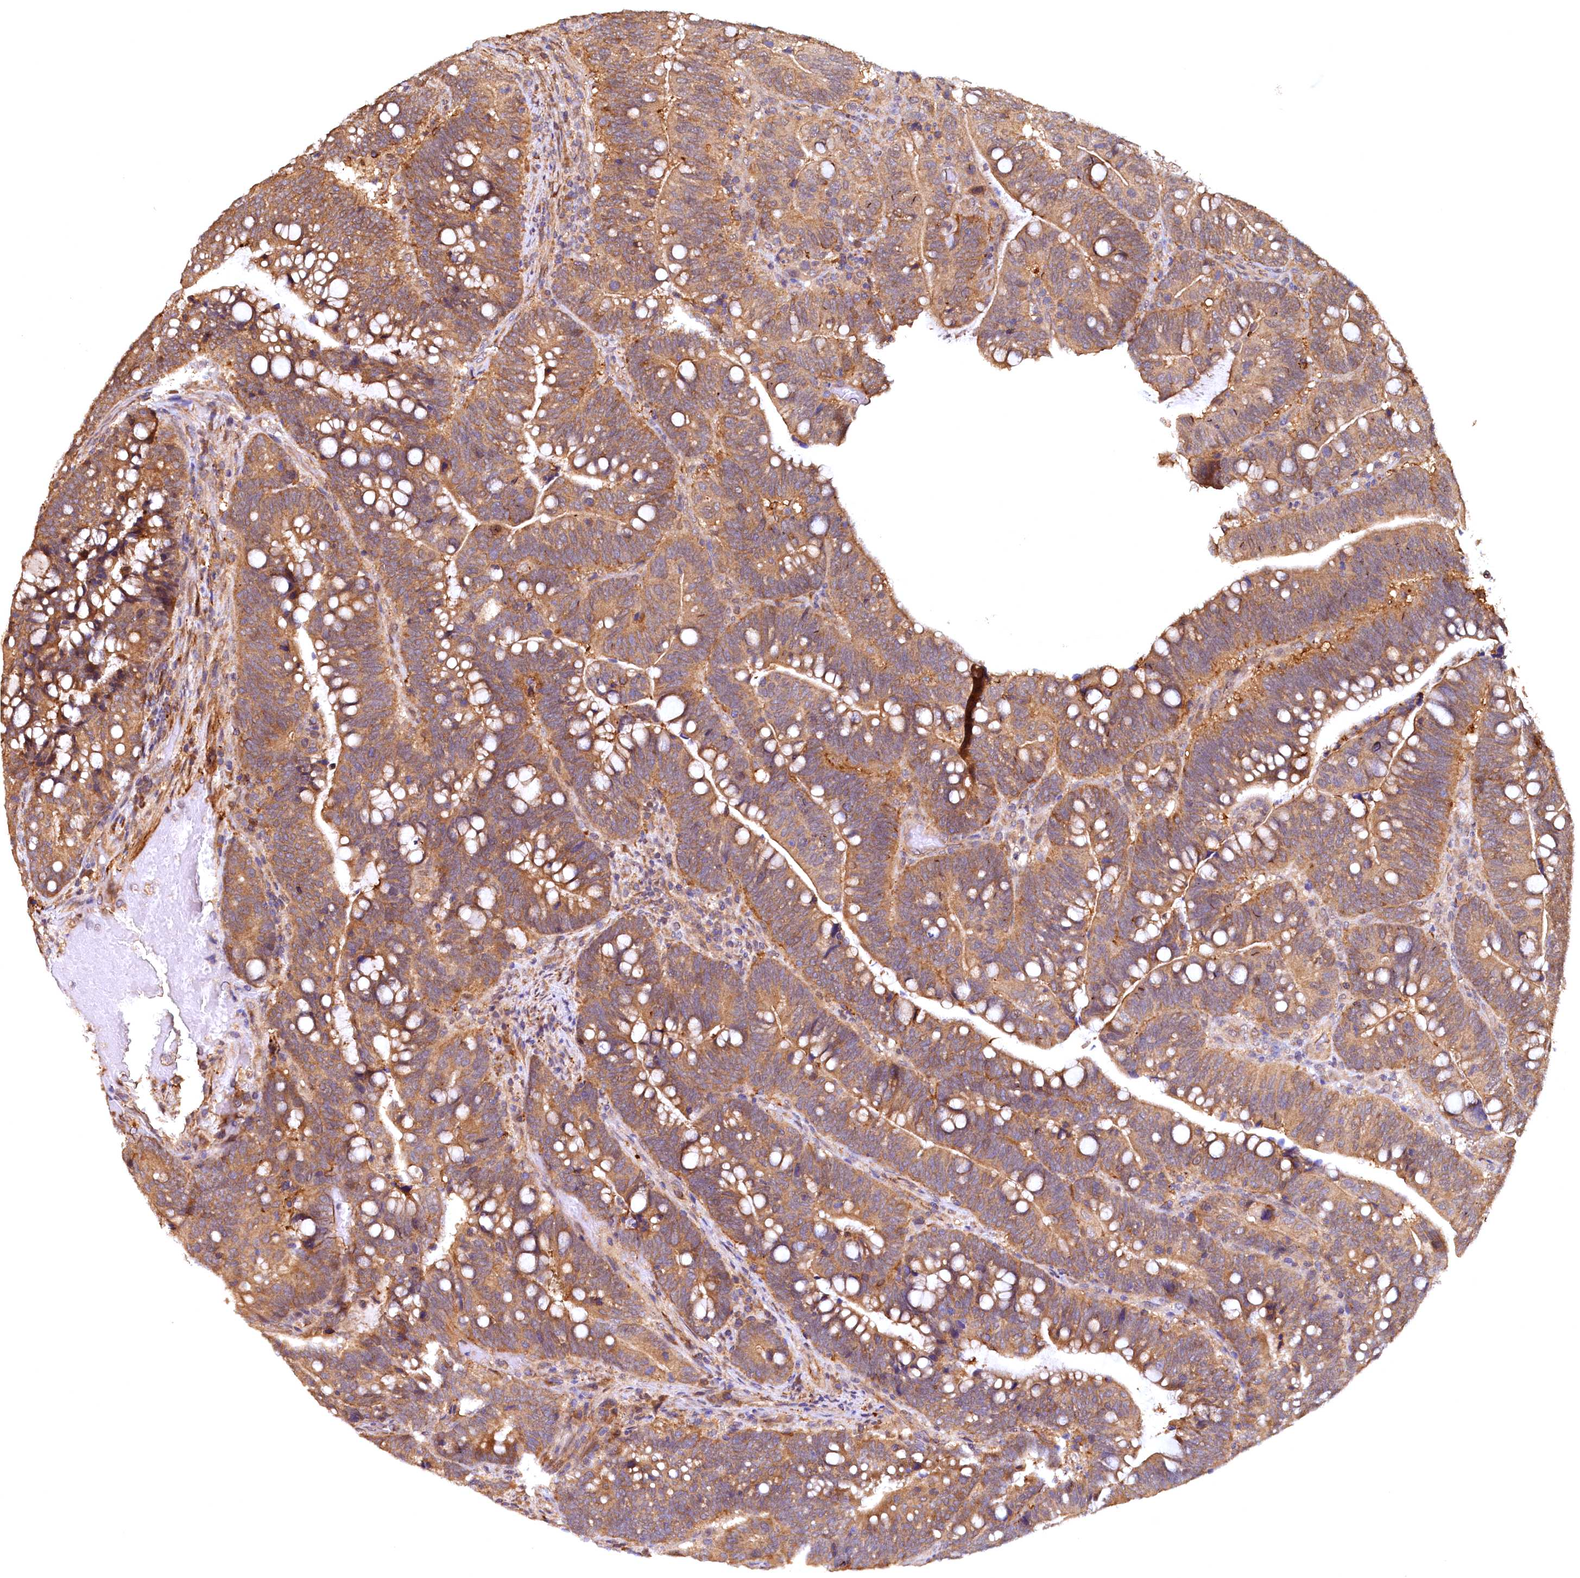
{"staining": {"intensity": "moderate", "quantity": ">75%", "location": "cytoplasmic/membranous"}, "tissue": "colorectal cancer", "cell_type": "Tumor cells", "image_type": "cancer", "snomed": [{"axis": "morphology", "description": "Normal tissue, NOS"}, {"axis": "morphology", "description": "Adenocarcinoma, NOS"}, {"axis": "topography", "description": "Colon"}], "caption": "Moderate cytoplasmic/membranous expression for a protein is present in about >75% of tumor cells of colorectal cancer using IHC.", "gene": "UBL7", "patient": {"sex": "female", "age": 66}}